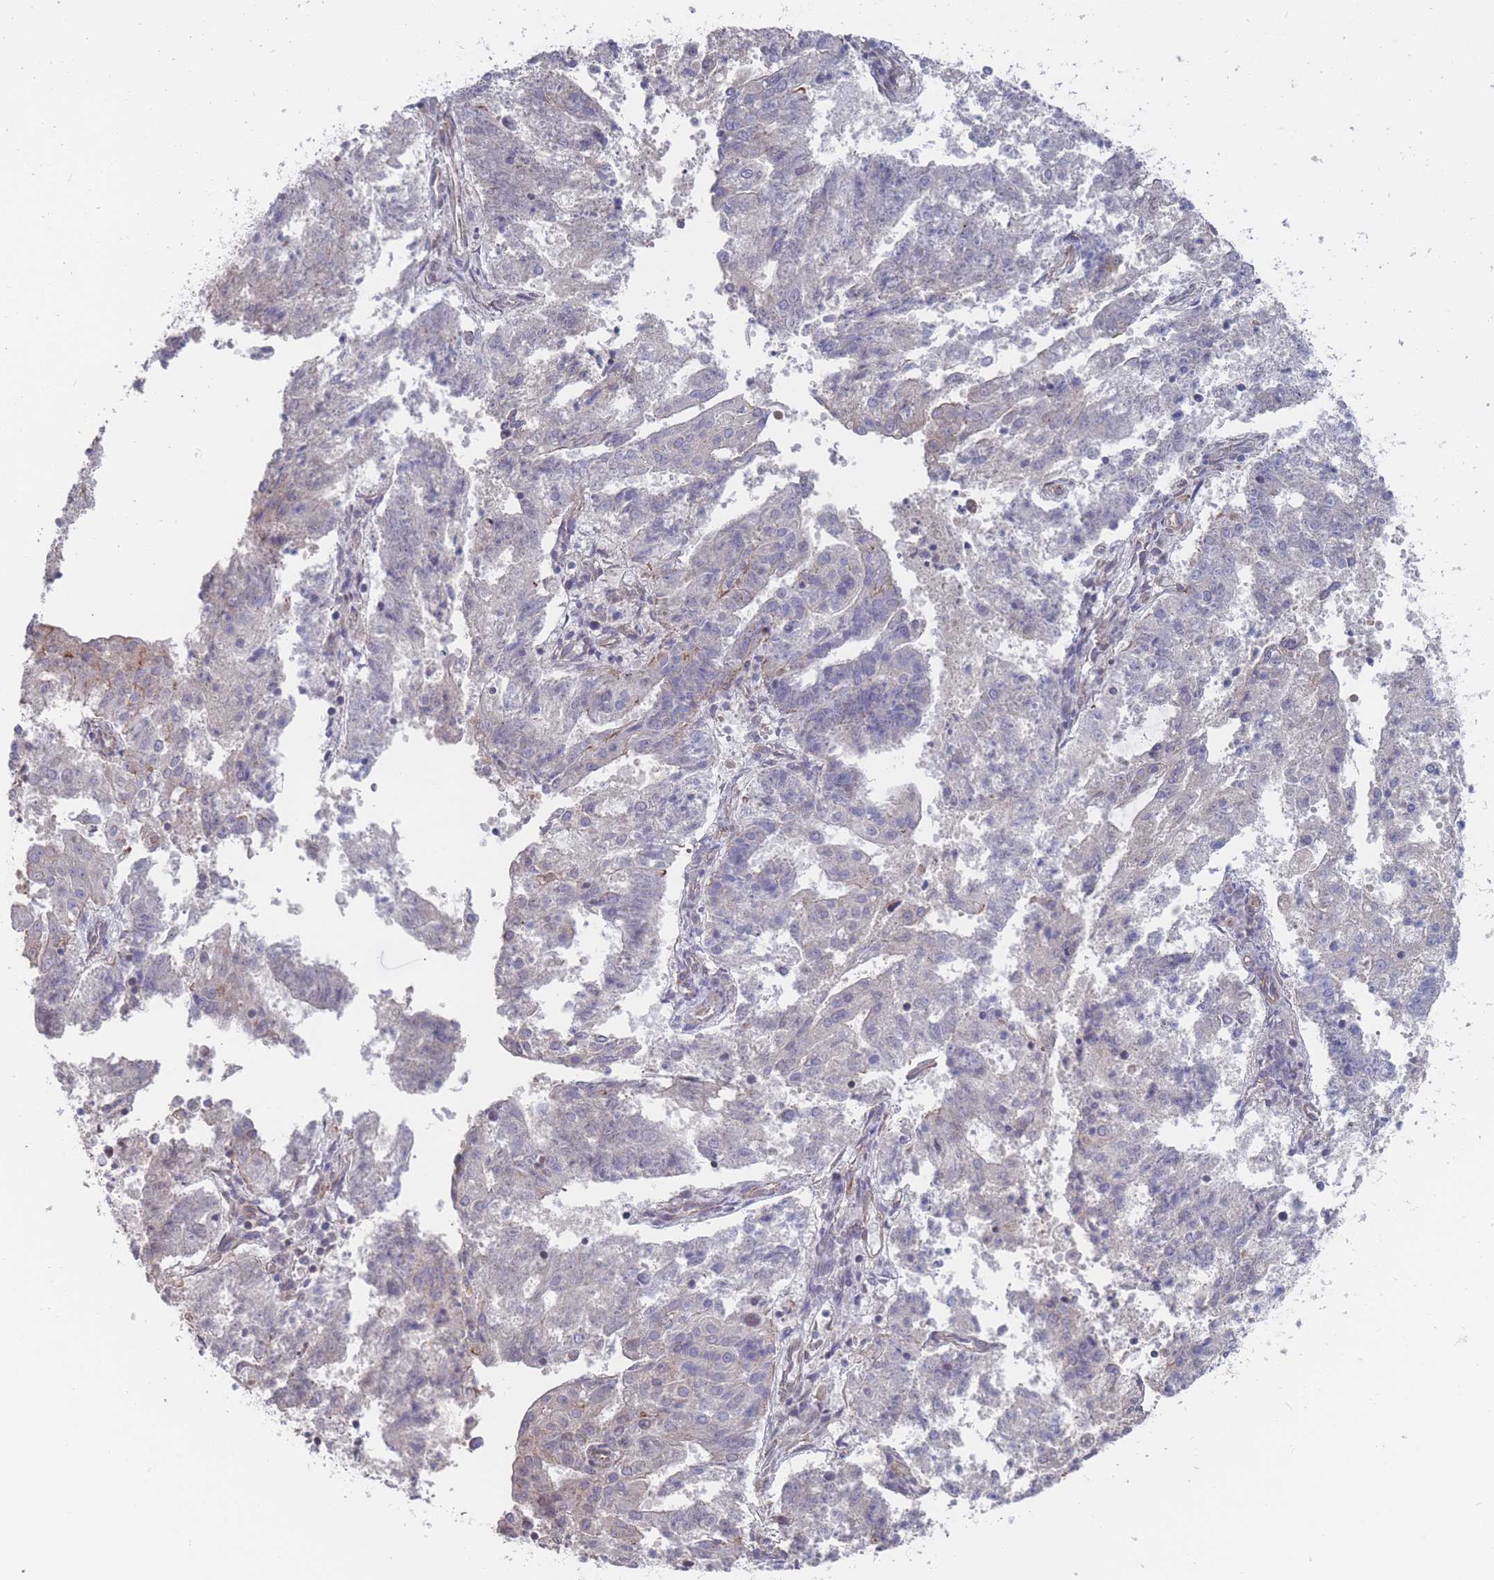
{"staining": {"intensity": "negative", "quantity": "none", "location": "none"}, "tissue": "endometrial cancer", "cell_type": "Tumor cells", "image_type": "cancer", "snomed": [{"axis": "morphology", "description": "Adenocarcinoma, NOS"}, {"axis": "topography", "description": "Endometrium"}], "caption": "This is an immunohistochemistry (IHC) micrograph of human endometrial cancer. There is no positivity in tumor cells.", "gene": "SLC1A6", "patient": {"sex": "female", "age": 82}}